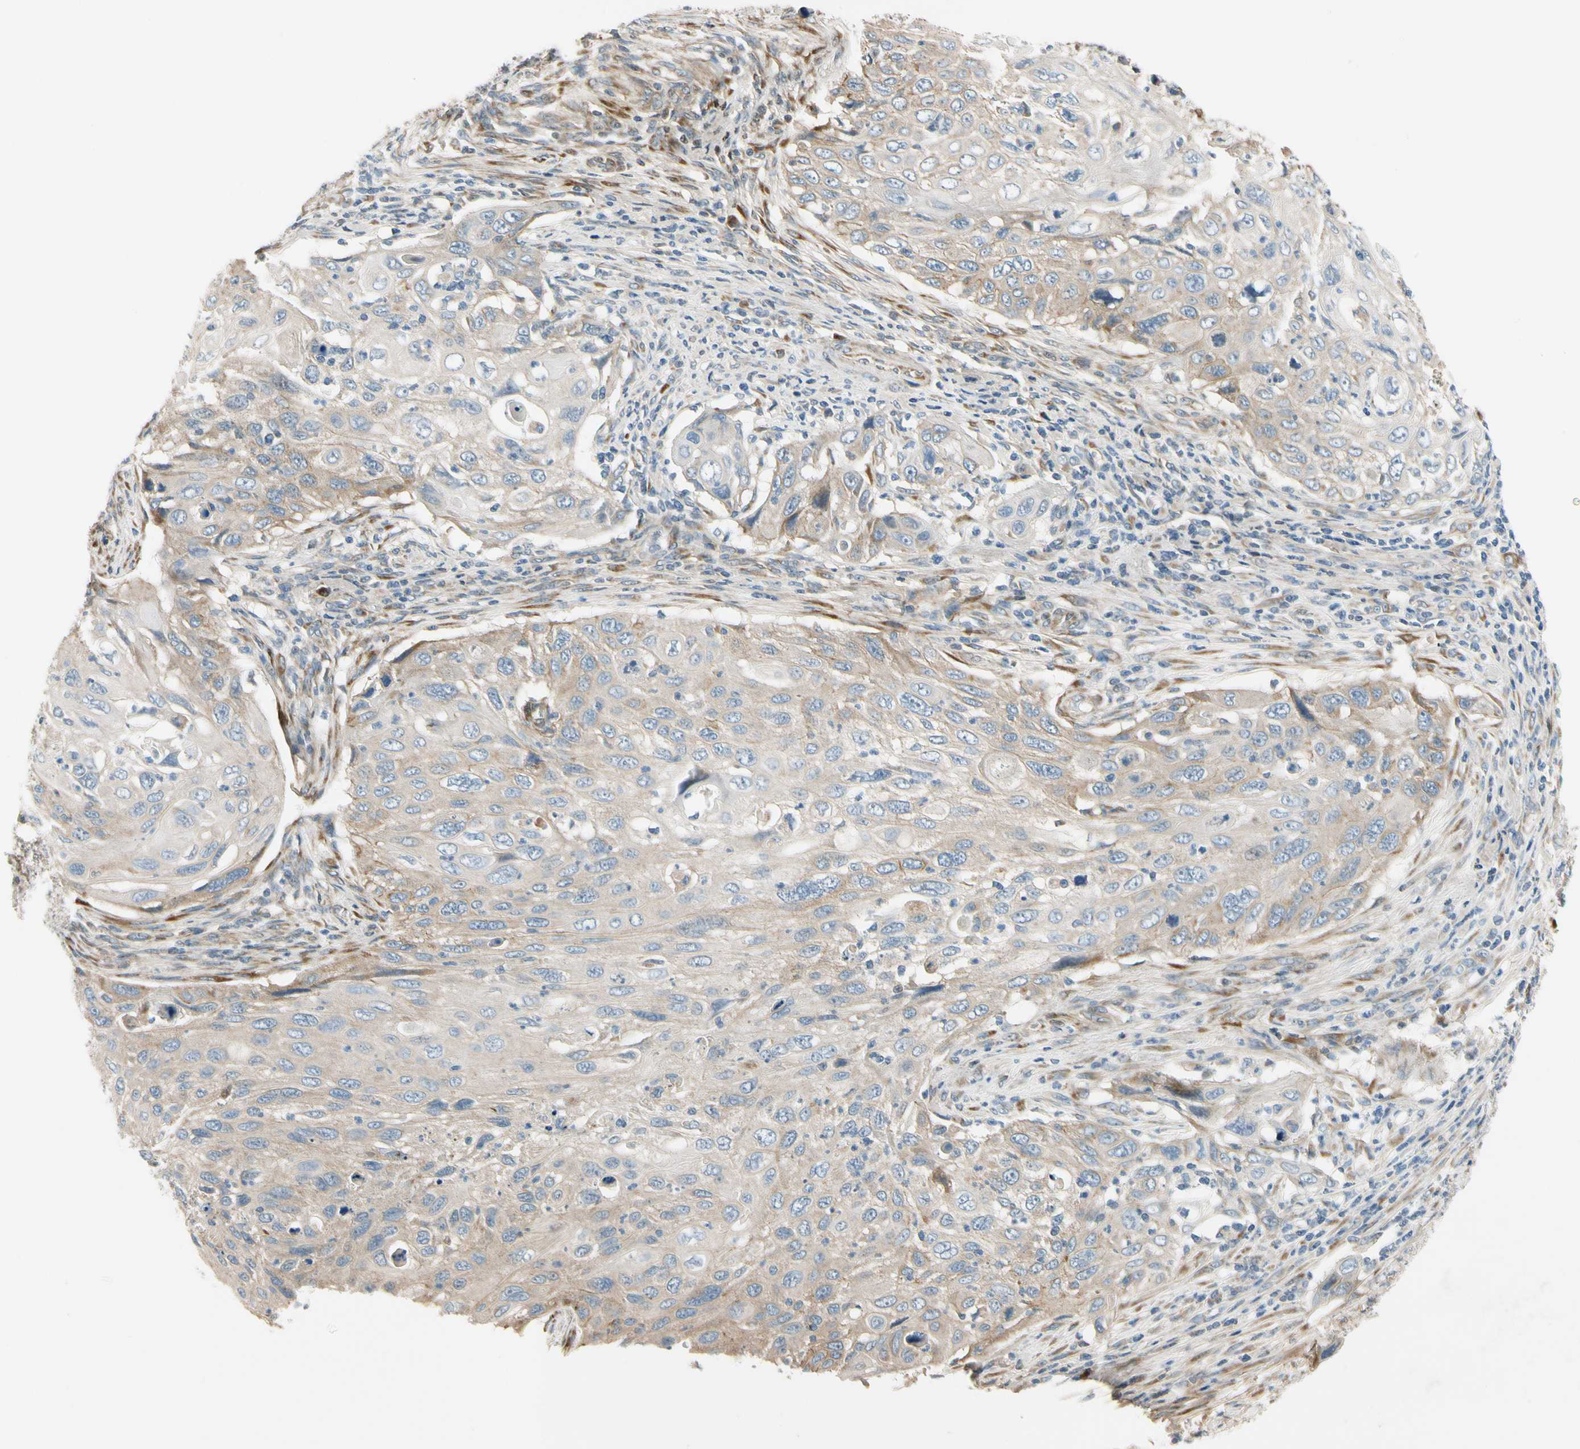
{"staining": {"intensity": "weak", "quantity": ">75%", "location": "cytoplasmic/membranous"}, "tissue": "cervical cancer", "cell_type": "Tumor cells", "image_type": "cancer", "snomed": [{"axis": "morphology", "description": "Squamous cell carcinoma, NOS"}, {"axis": "topography", "description": "Cervix"}], "caption": "Immunohistochemistry image of cervical cancer (squamous cell carcinoma) stained for a protein (brown), which demonstrates low levels of weak cytoplasmic/membranous positivity in approximately >75% of tumor cells.", "gene": "MST1R", "patient": {"sex": "female", "age": 70}}